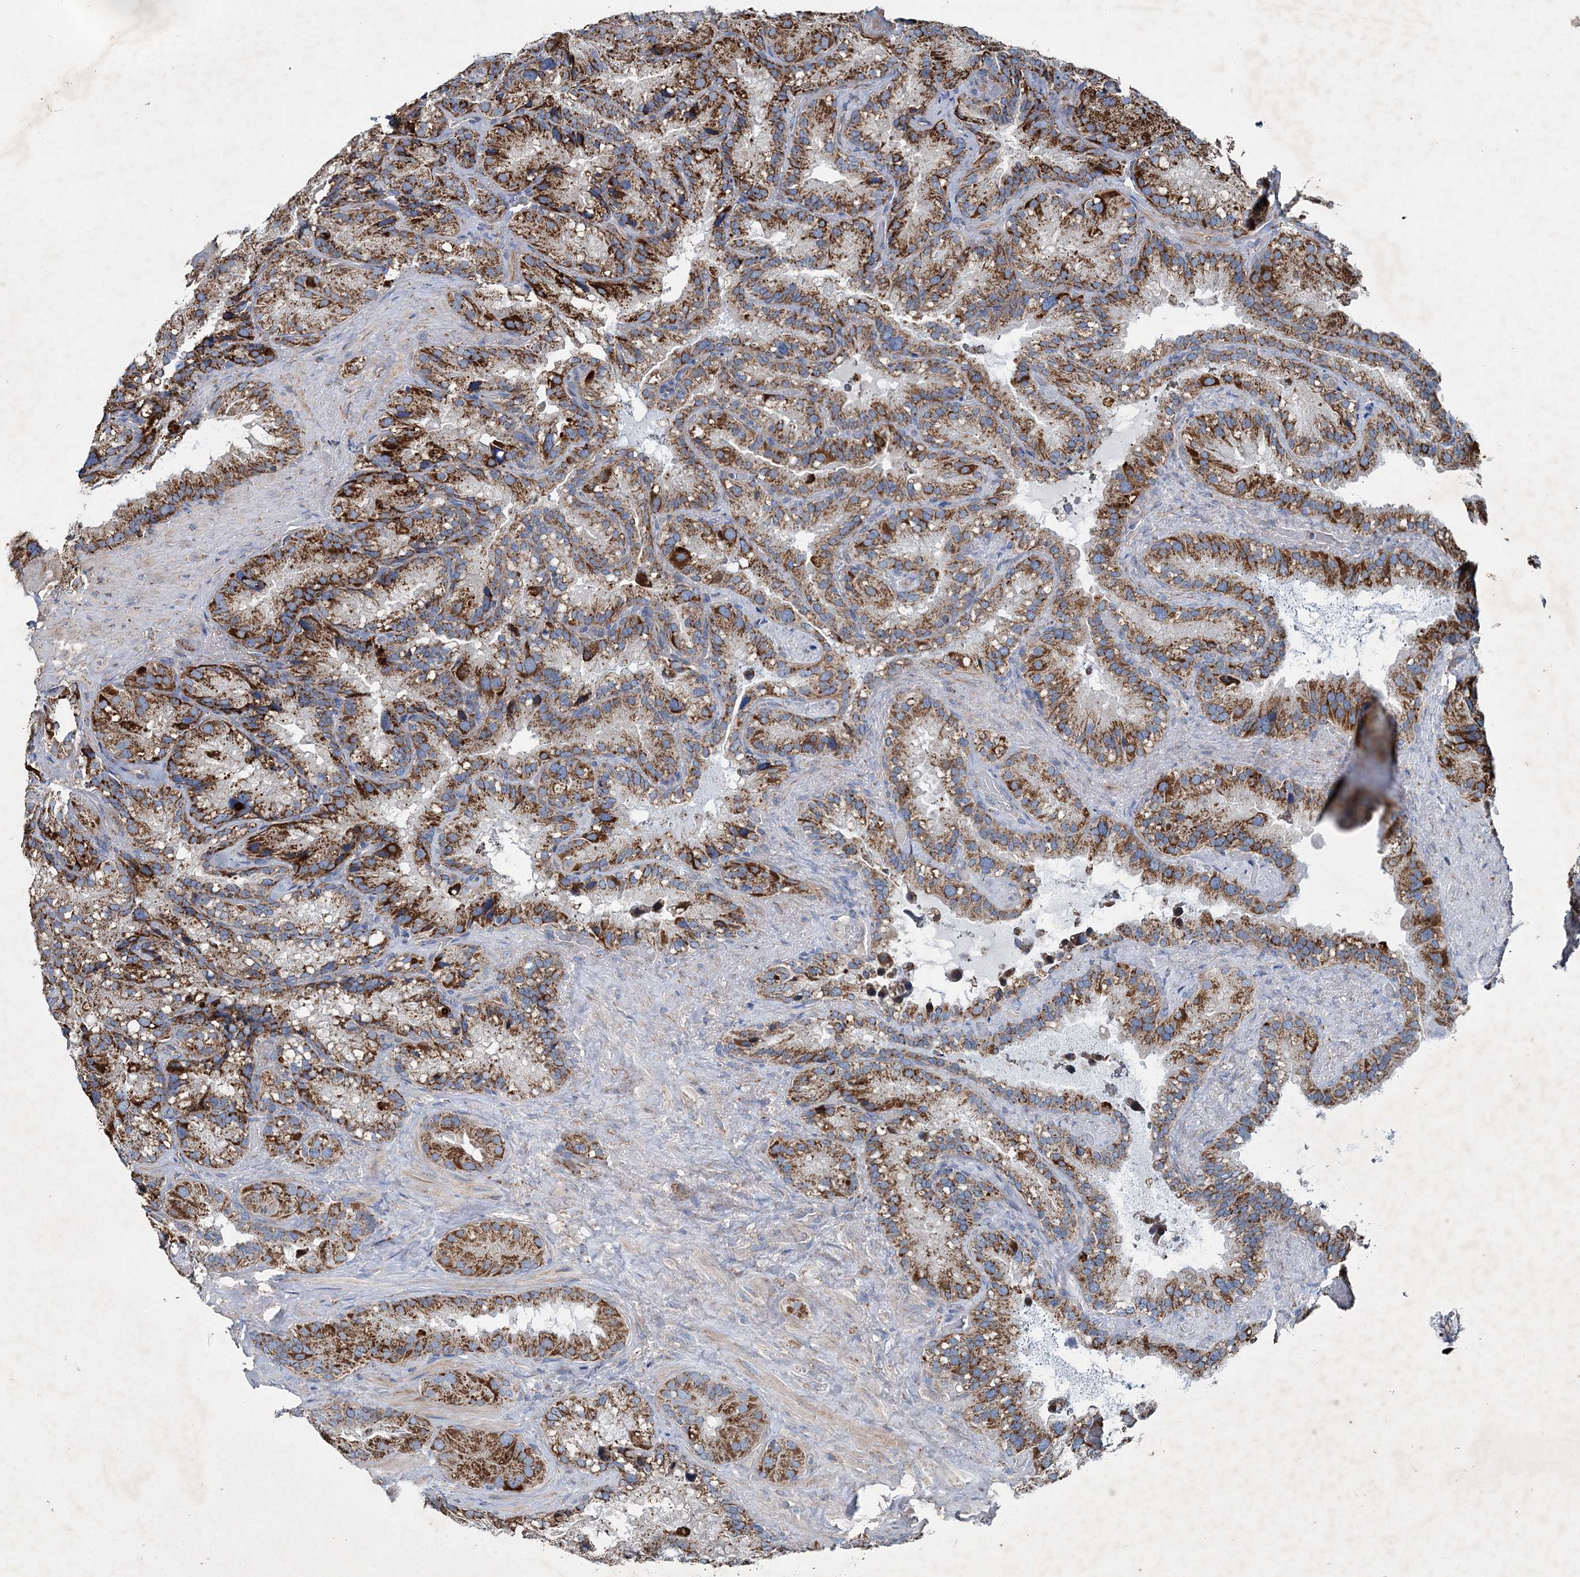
{"staining": {"intensity": "strong", "quantity": ">75%", "location": "cytoplasmic/membranous"}, "tissue": "seminal vesicle", "cell_type": "Glandular cells", "image_type": "normal", "snomed": [{"axis": "morphology", "description": "Normal tissue, NOS"}, {"axis": "topography", "description": "Prostate"}, {"axis": "topography", "description": "Seminal veicle"}], "caption": "A brown stain labels strong cytoplasmic/membranous staining of a protein in glandular cells of normal seminal vesicle. (DAB IHC with brightfield microscopy, high magnification).", "gene": "SPAG16", "patient": {"sex": "male", "age": 68}}